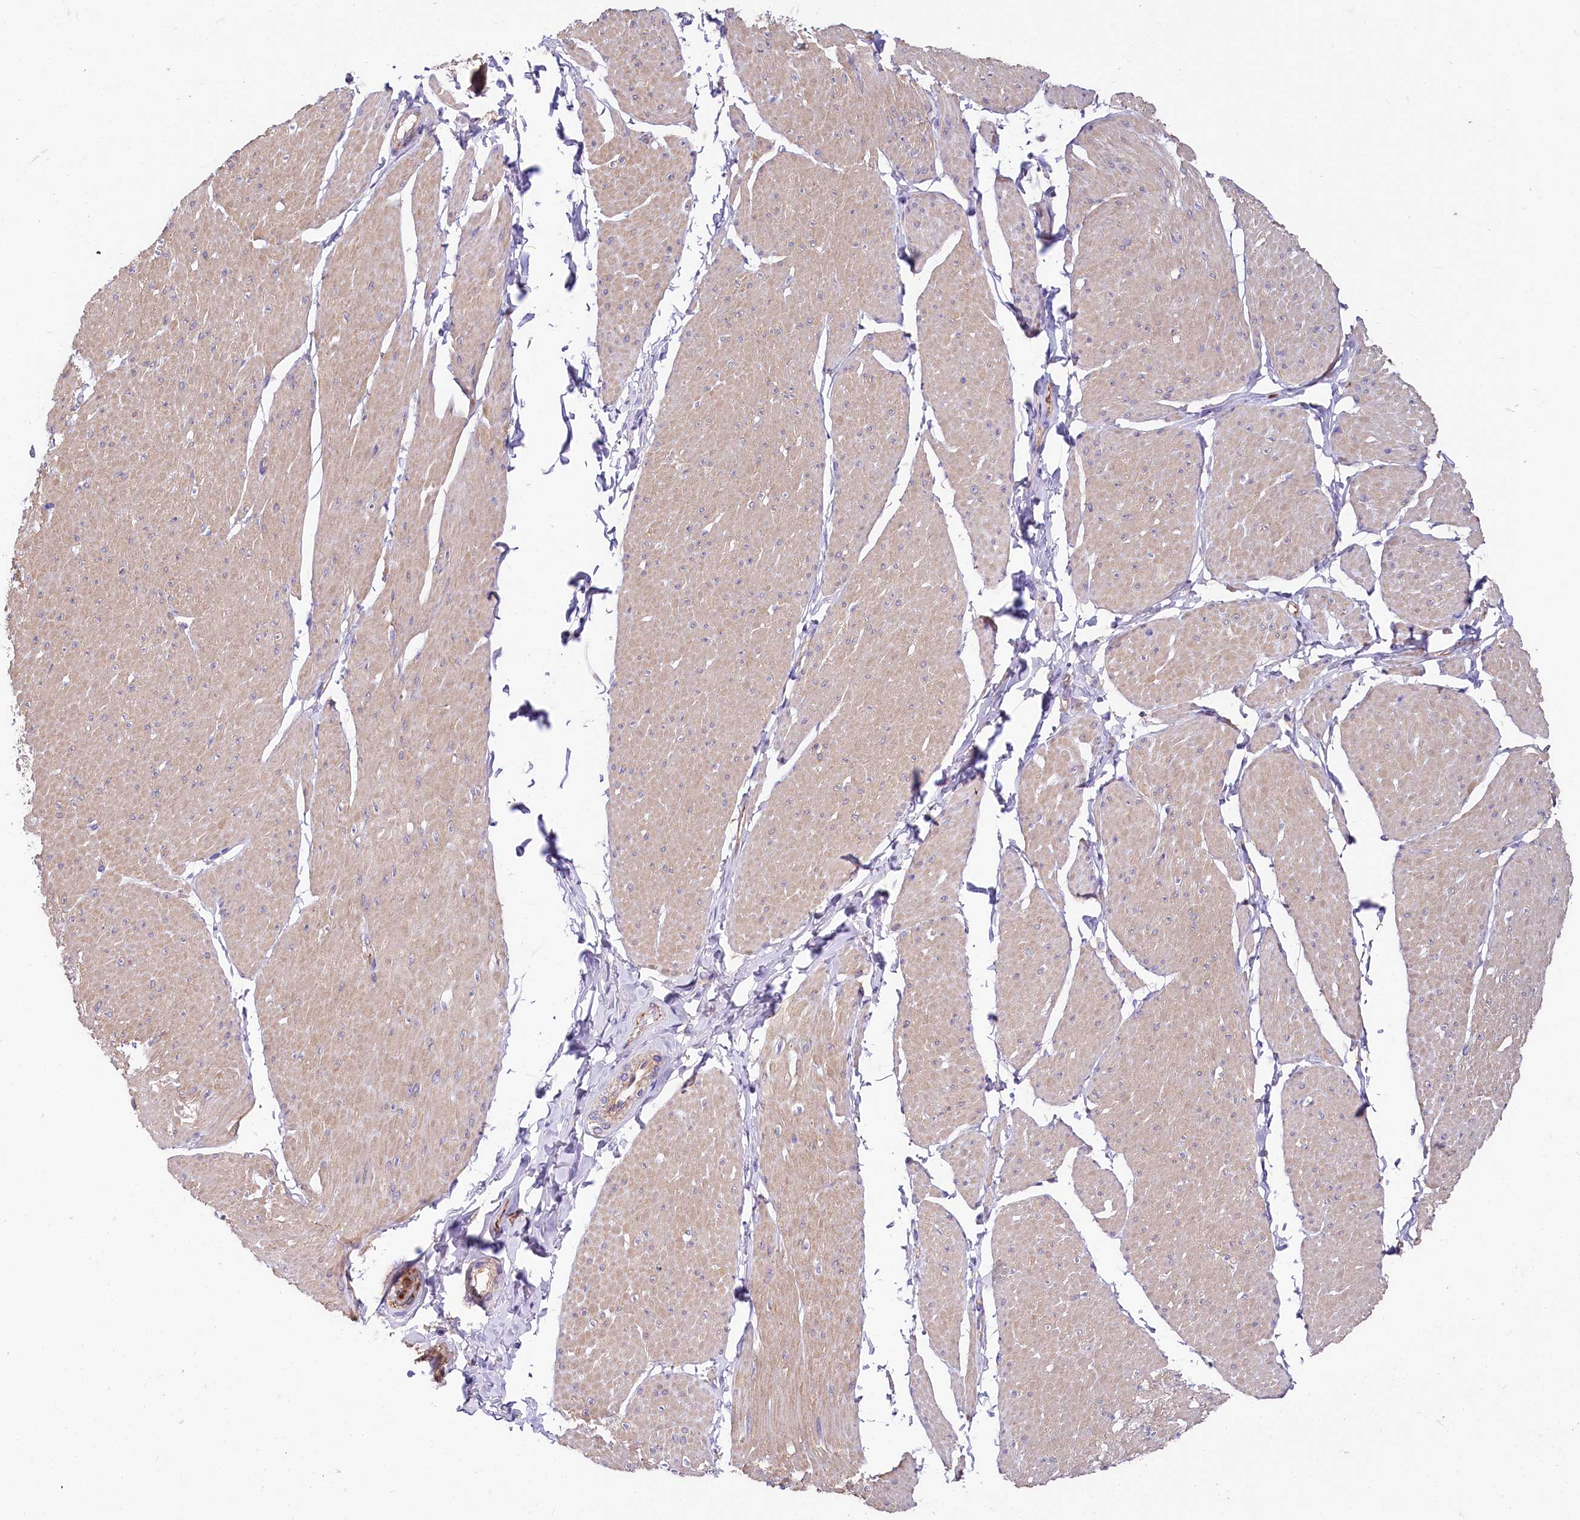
{"staining": {"intensity": "weak", "quantity": "25%-75%", "location": "cytoplasmic/membranous"}, "tissue": "smooth muscle", "cell_type": "Smooth muscle cells", "image_type": "normal", "snomed": [{"axis": "morphology", "description": "Urothelial carcinoma, High grade"}, {"axis": "topography", "description": "Urinary bladder"}], "caption": "Normal smooth muscle was stained to show a protein in brown. There is low levels of weak cytoplasmic/membranous staining in about 25%-75% of smooth muscle cells.", "gene": "FCHSD2", "patient": {"sex": "male", "age": 46}}